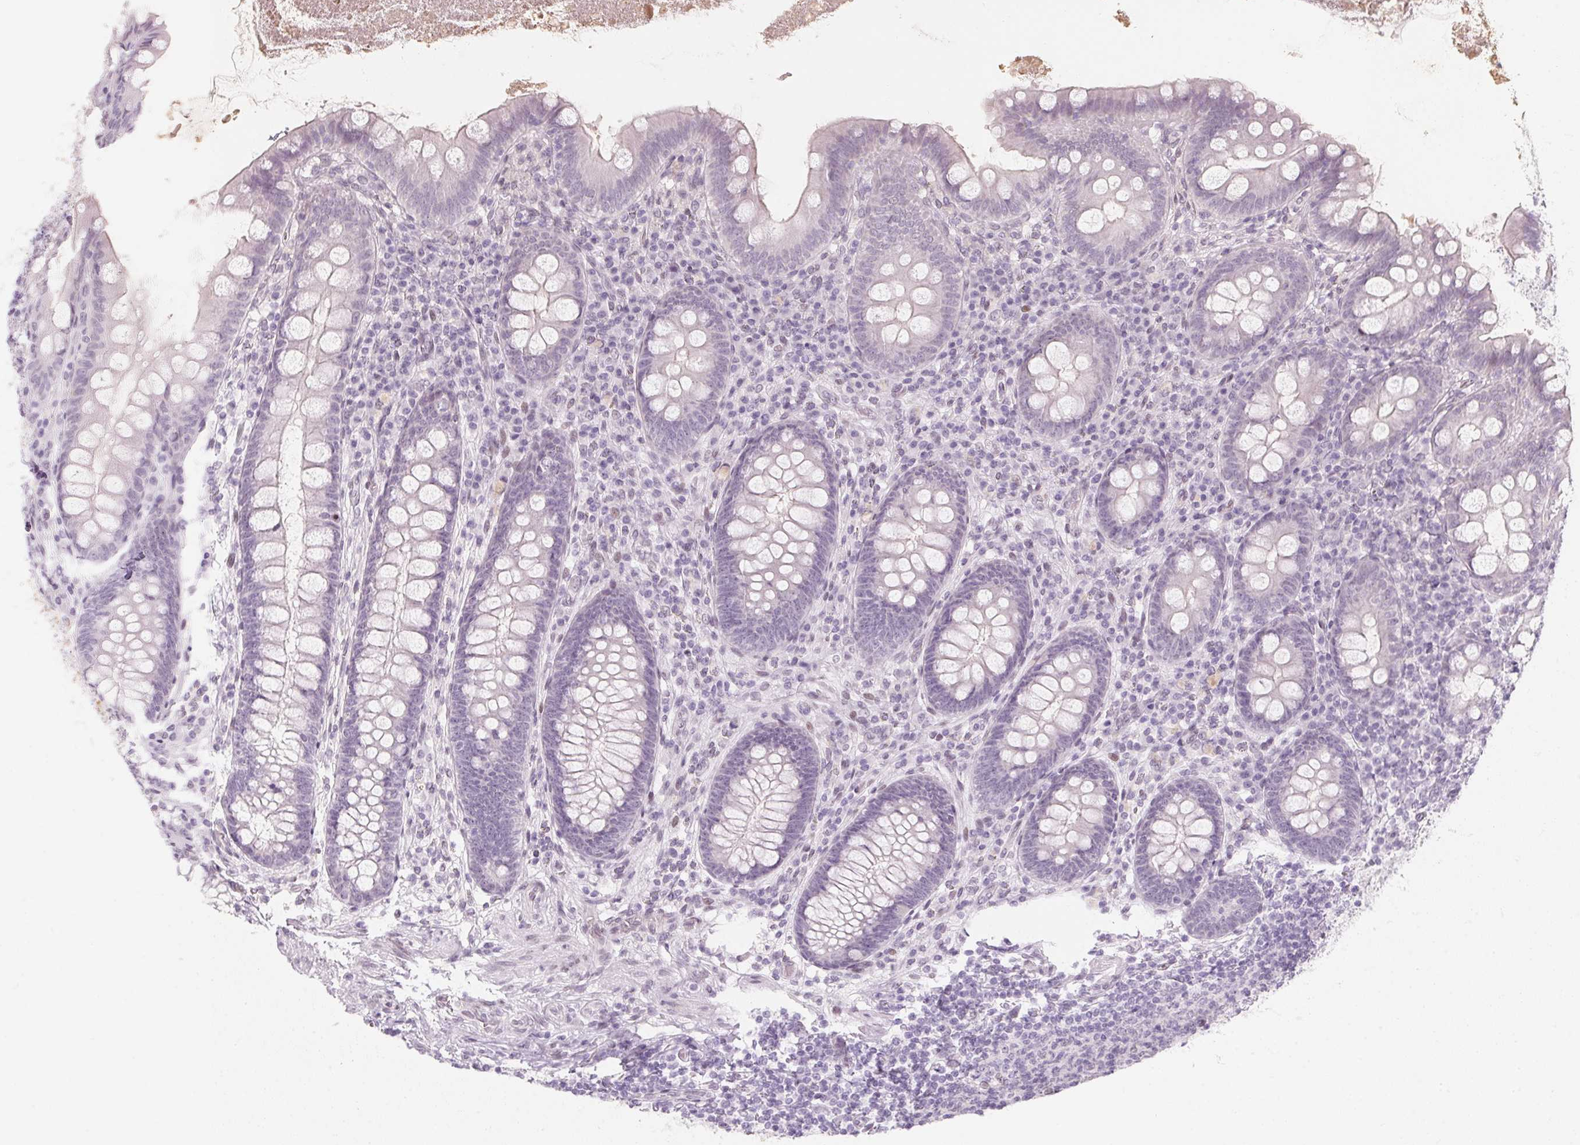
{"staining": {"intensity": "negative", "quantity": "none", "location": "none"}, "tissue": "appendix", "cell_type": "Glandular cells", "image_type": "normal", "snomed": [{"axis": "morphology", "description": "Normal tissue, NOS"}, {"axis": "topography", "description": "Appendix"}], "caption": "High power microscopy image of an immunohistochemistry (IHC) micrograph of benign appendix, revealing no significant positivity in glandular cells.", "gene": "KCNQ2", "patient": {"sex": "male", "age": 71}}